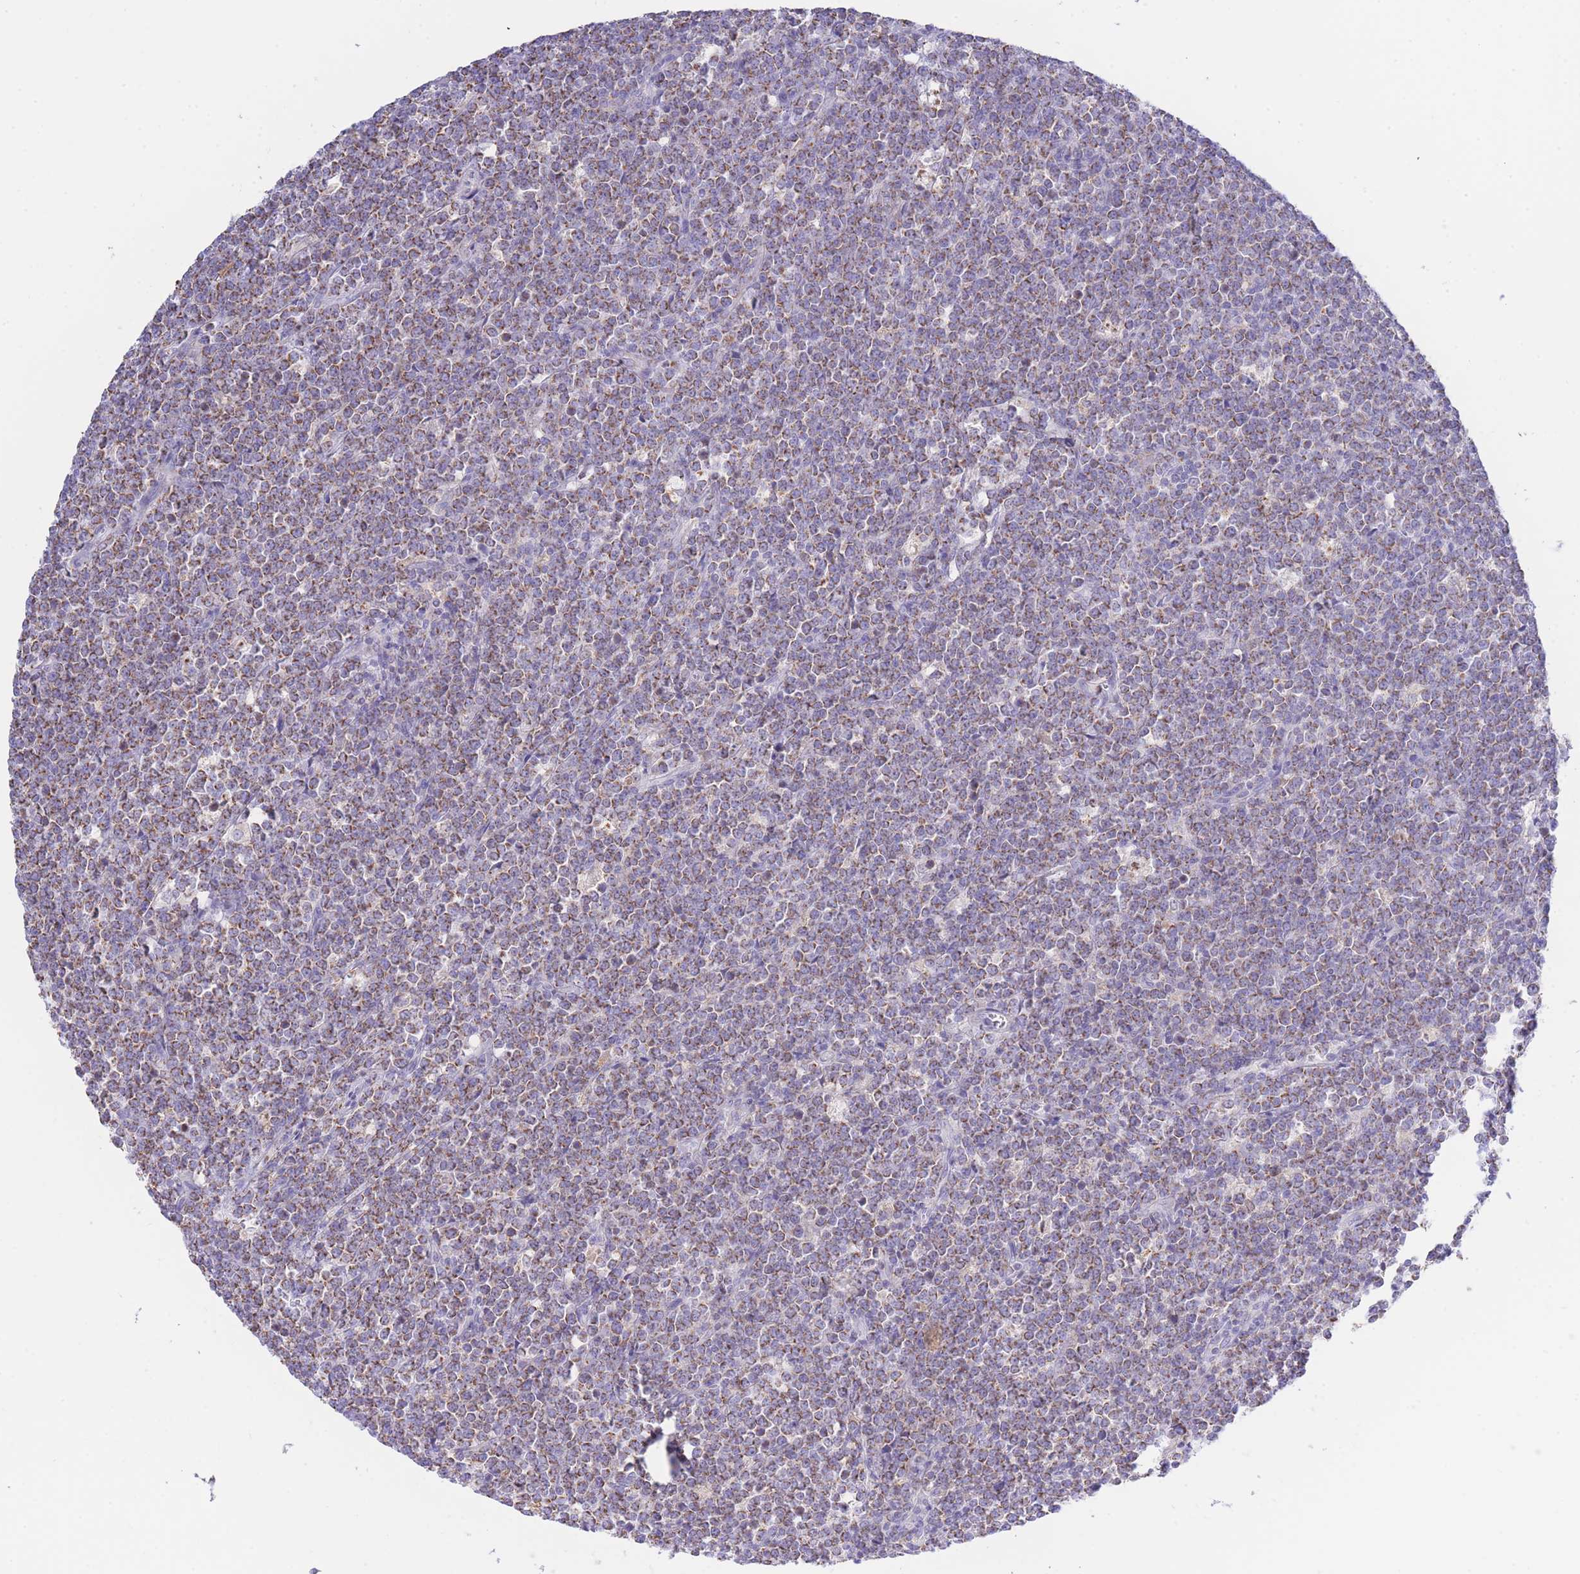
{"staining": {"intensity": "moderate", "quantity": ">75%", "location": "cytoplasmic/membranous"}, "tissue": "lymphoma", "cell_type": "Tumor cells", "image_type": "cancer", "snomed": [{"axis": "morphology", "description": "Malignant lymphoma, non-Hodgkin's type, High grade"}, {"axis": "topography", "description": "Small intestine"}], "caption": "Lymphoma tissue shows moderate cytoplasmic/membranous positivity in approximately >75% of tumor cells, visualized by immunohistochemistry. The protein is stained brown, and the nuclei are stained in blue (DAB IHC with brightfield microscopy, high magnification).", "gene": "NANP", "patient": {"sex": "male", "age": 8}}